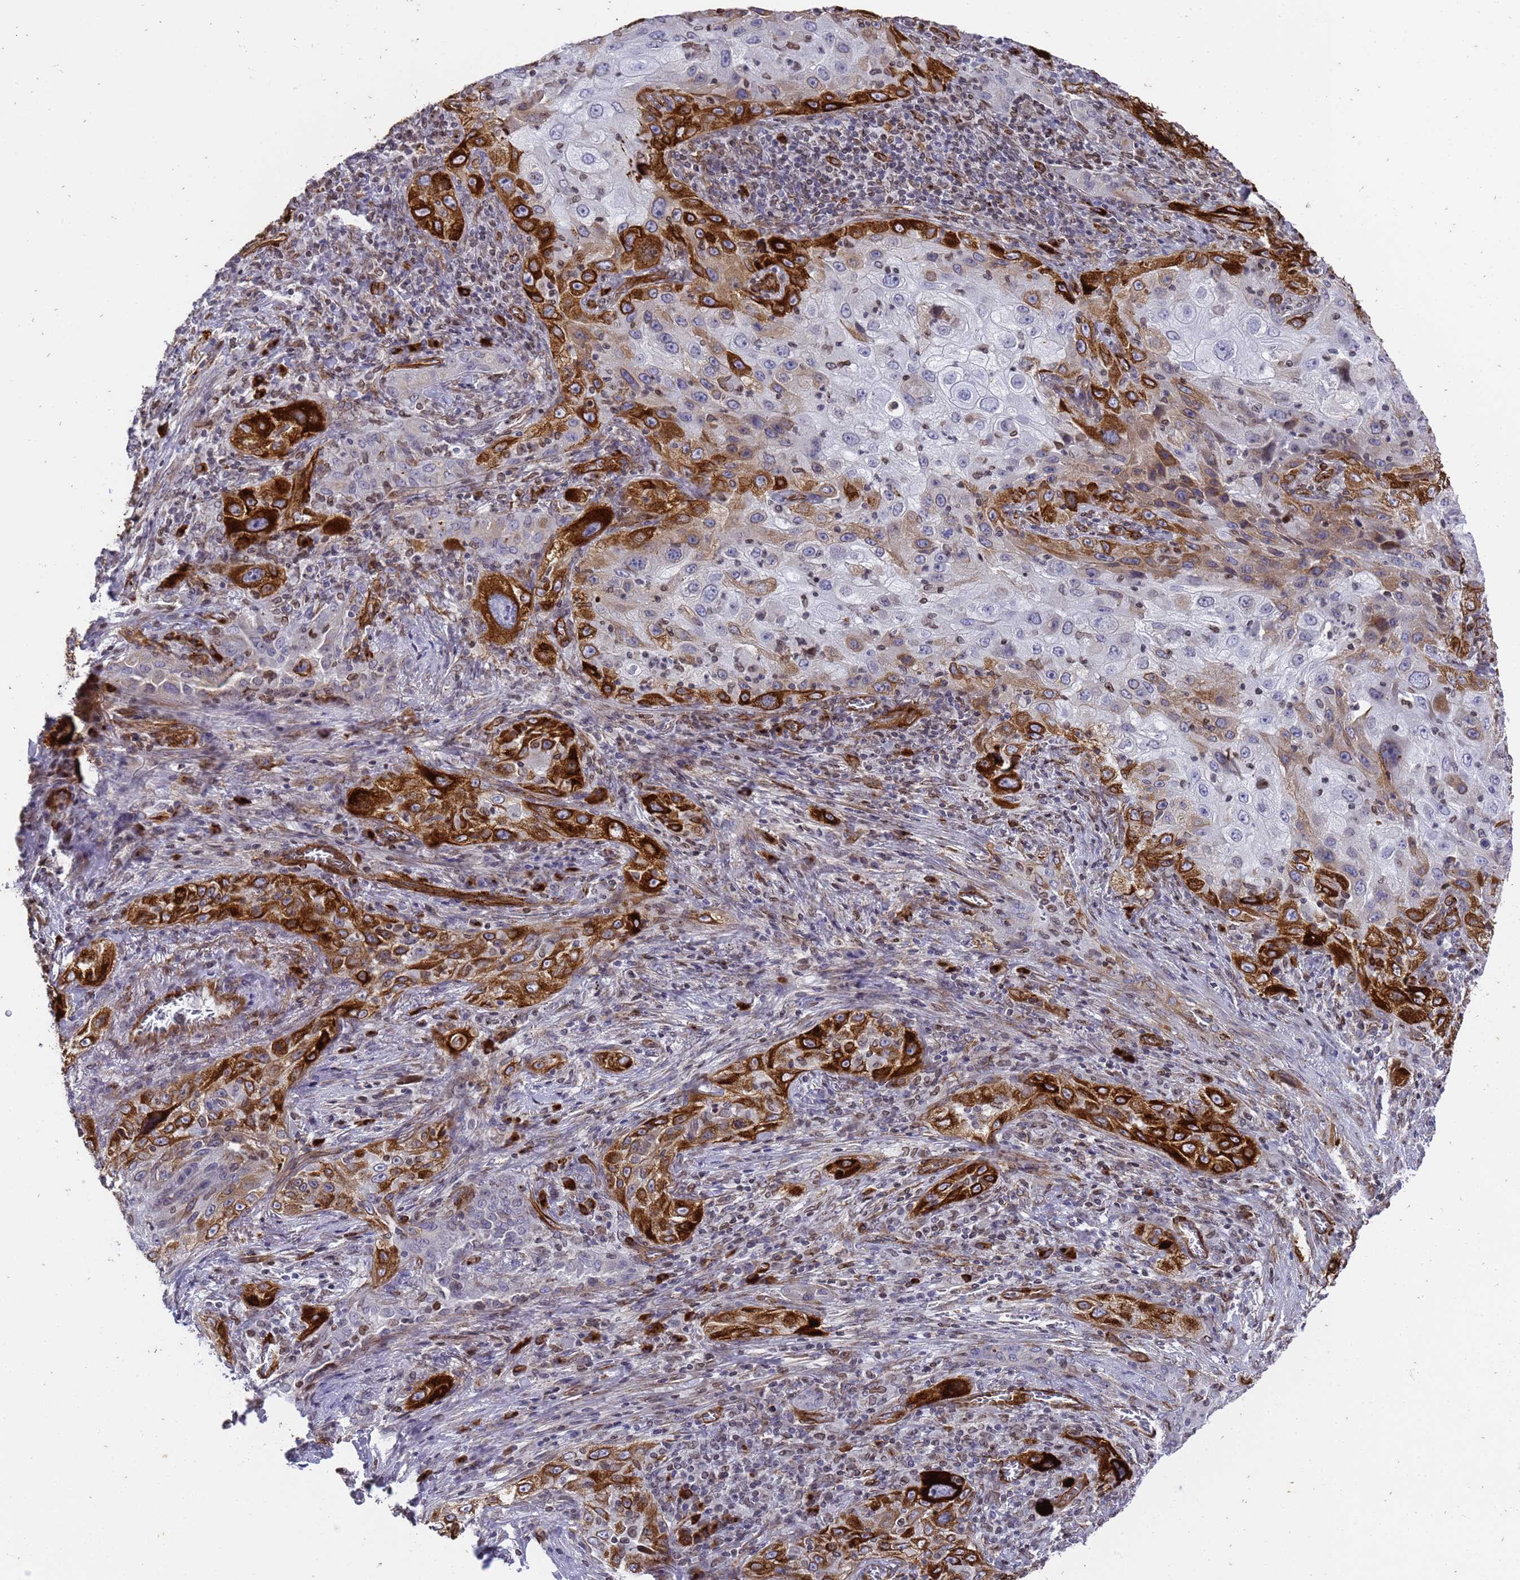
{"staining": {"intensity": "strong", "quantity": "<25%", "location": "cytoplasmic/membranous"}, "tissue": "lung cancer", "cell_type": "Tumor cells", "image_type": "cancer", "snomed": [{"axis": "morphology", "description": "Squamous cell carcinoma, NOS"}, {"axis": "topography", "description": "Lung"}], "caption": "Squamous cell carcinoma (lung) stained with immunohistochemistry demonstrates strong cytoplasmic/membranous positivity in about <25% of tumor cells.", "gene": "IGFBP7", "patient": {"sex": "female", "age": 69}}